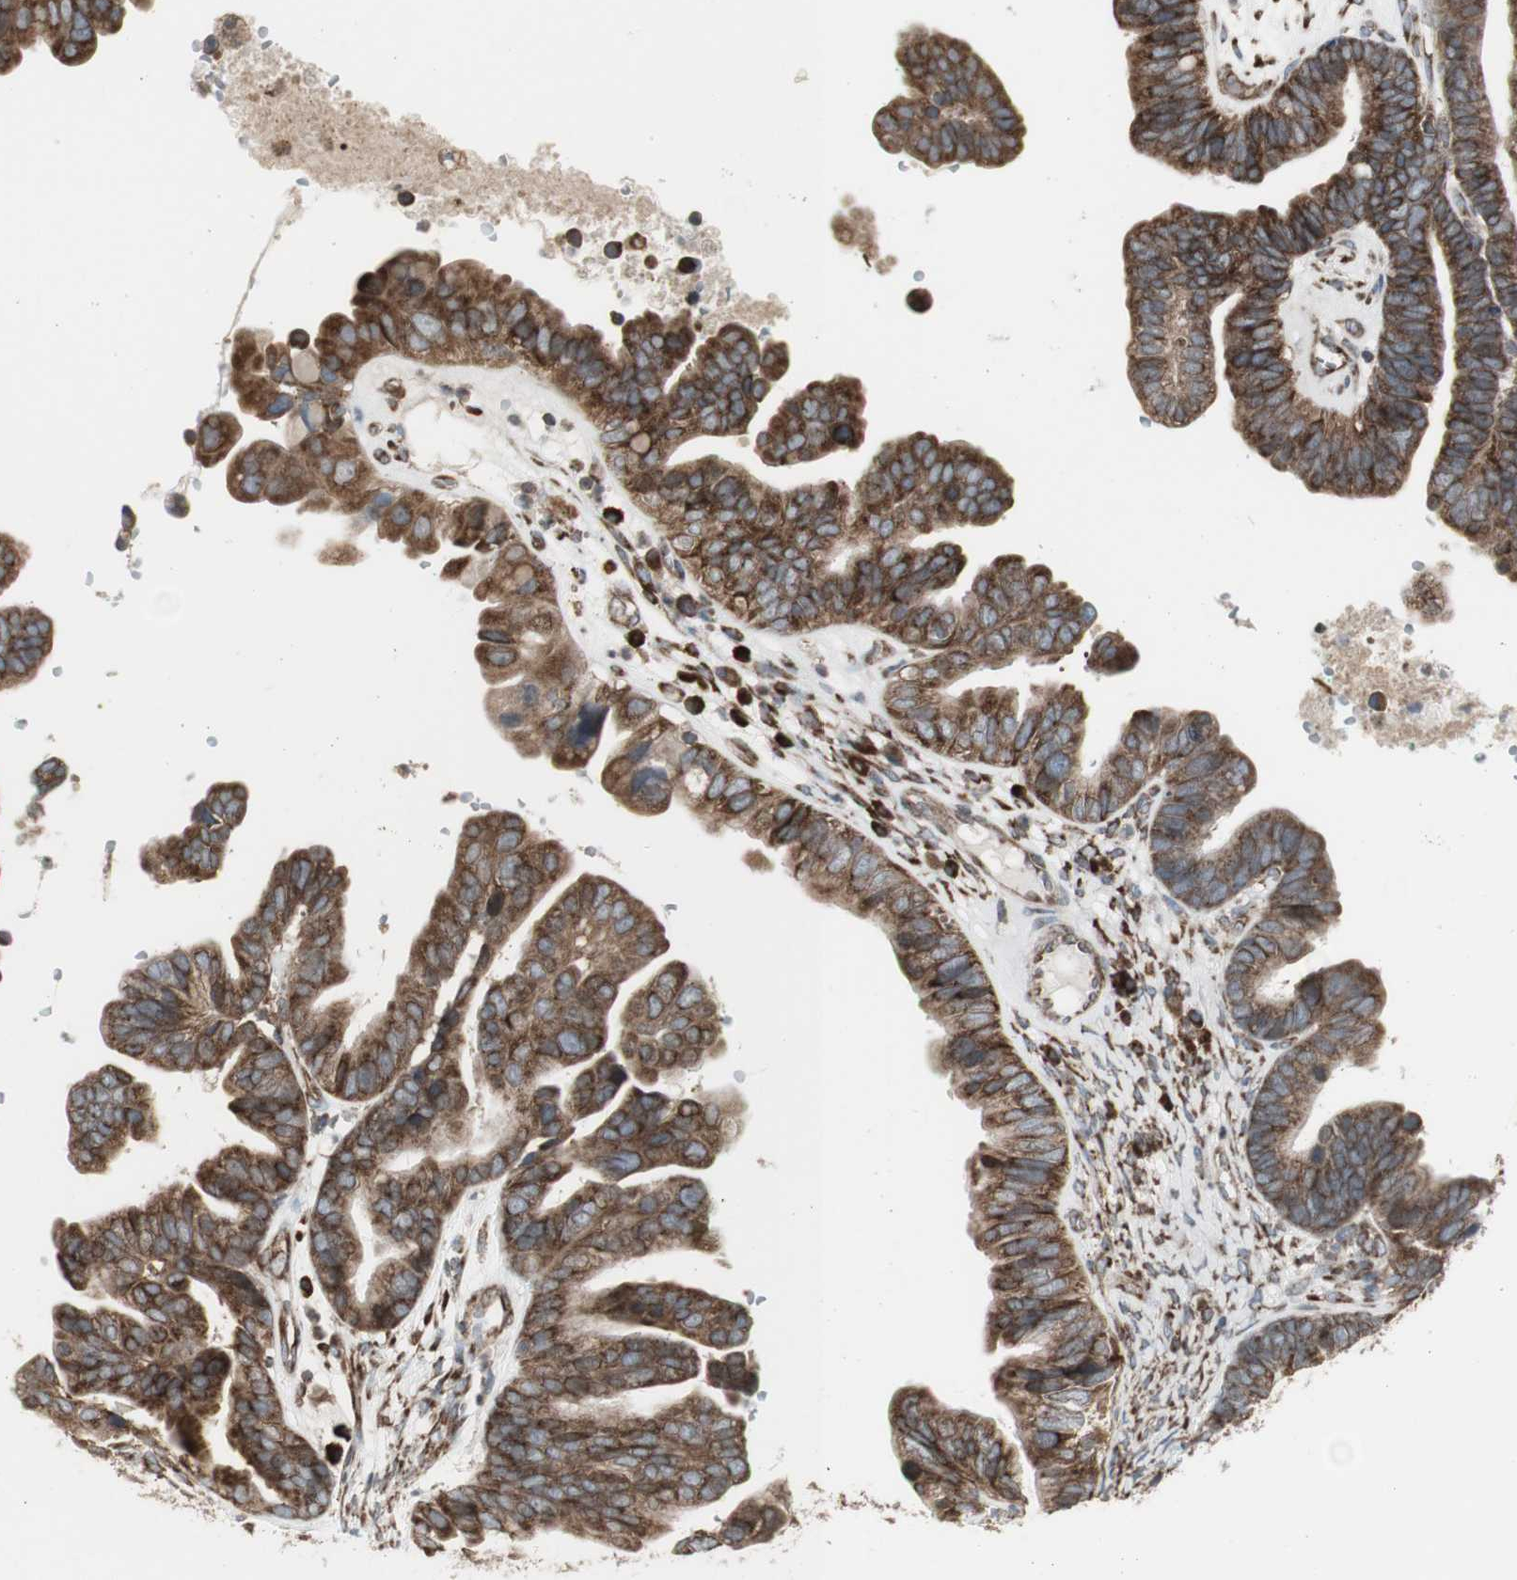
{"staining": {"intensity": "moderate", "quantity": ">75%", "location": "cytoplasmic/membranous"}, "tissue": "ovarian cancer", "cell_type": "Tumor cells", "image_type": "cancer", "snomed": [{"axis": "morphology", "description": "Cystadenocarcinoma, serous, NOS"}, {"axis": "topography", "description": "Ovary"}], "caption": "An image showing moderate cytoplasmic/membranous positivity in about >75% of tumor cells in serous cystadenocarcinoma (ovarian), as visualized by brown immunohistochemical staining.", "gene": "FKBP3", "patient": {"sex": "female", "age": 56}}